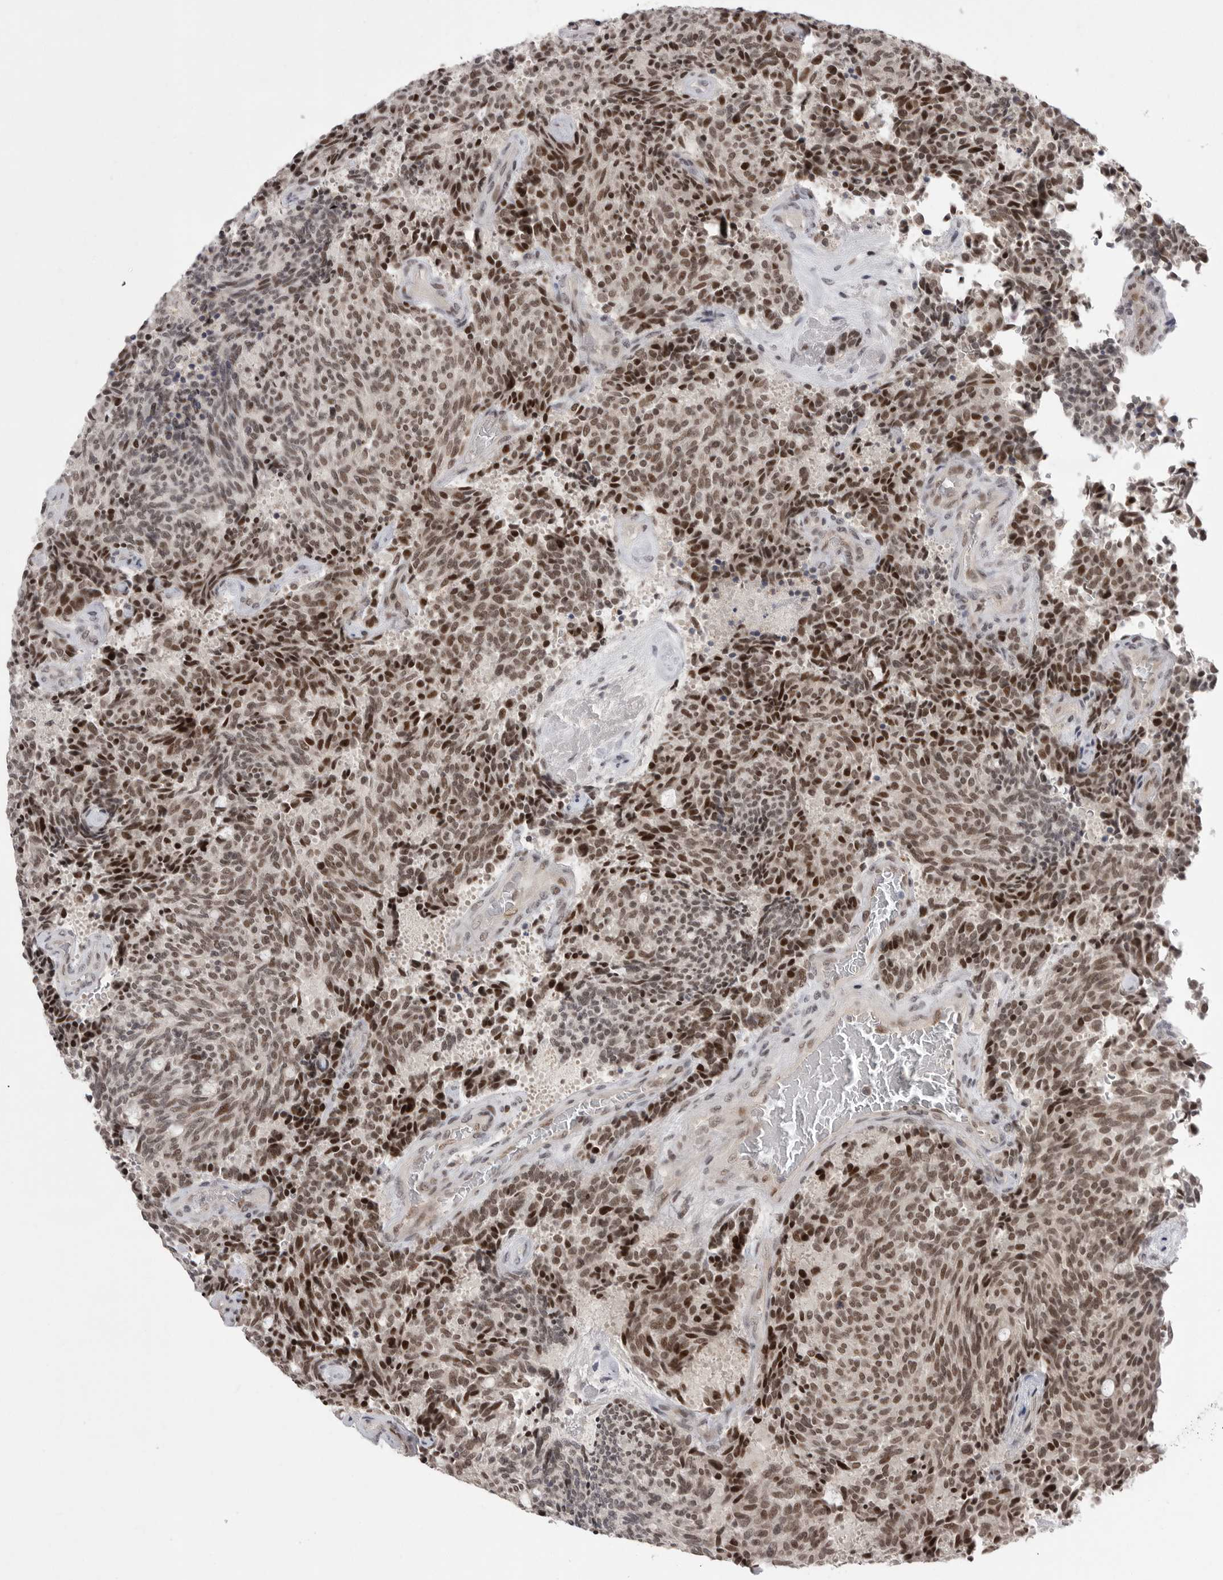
{"staining": {"intensity": "strong", "quantity": ">75%", "location": "nuclear"}, "tissue": "carcinoid", "cell_type": "Tumor cells", "image_type": "cancer", "snomed": [{"axis": "morphology", "description": "Carcinoid, malignant, NOS"}, {"axis": "topography", "description": "Pancreas"}], "caption": "Carcinoid stained for a protein (brown) shows strong nuclear positive expression in about >75% of tumor cells.", "gene": "POU5F1", "patient": {"sex": "female", "age": 54}}